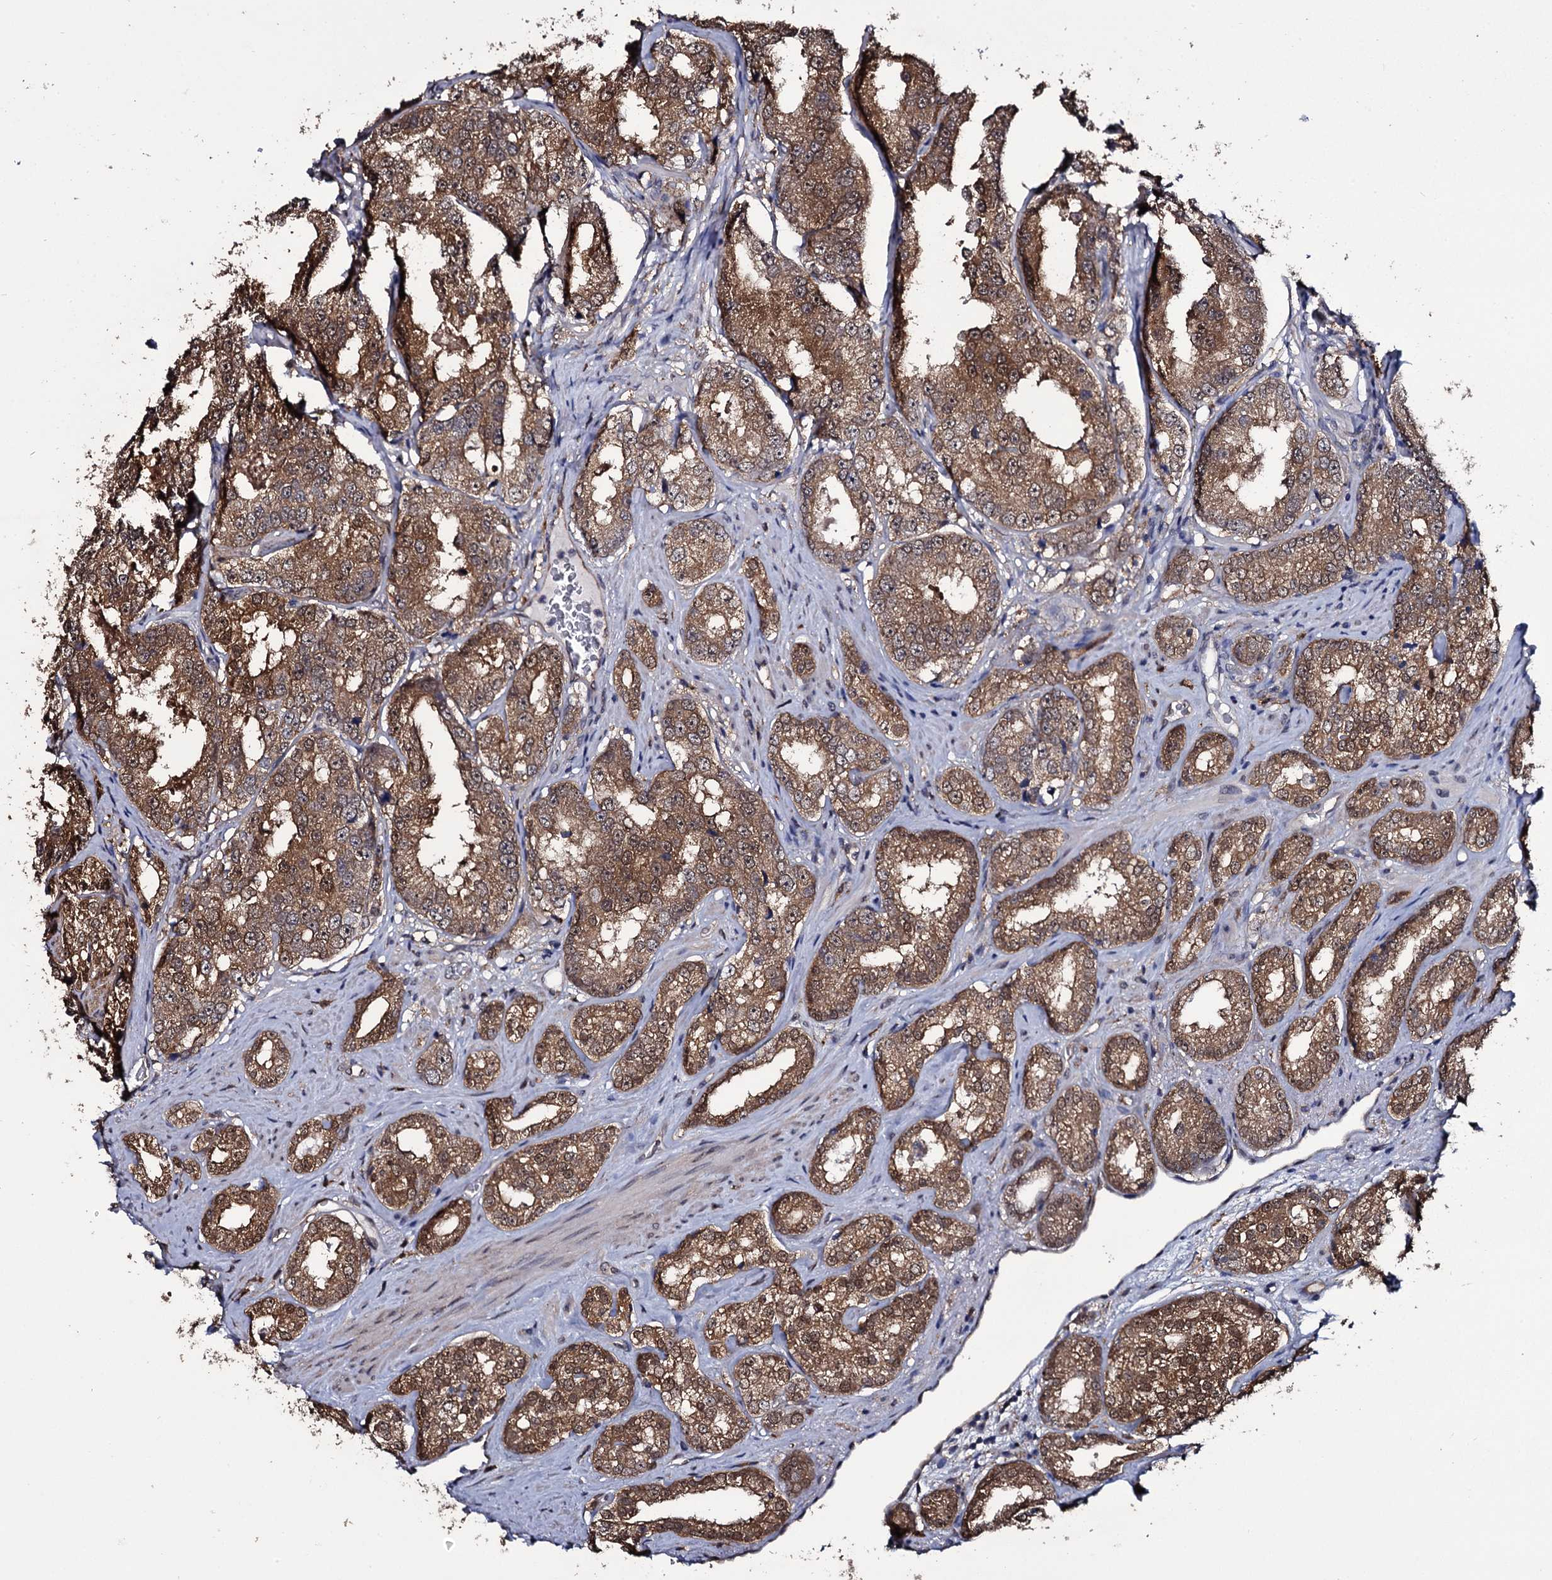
{"staining": {"intensity": "moderate", "quantity": ">75%", "location": "cytoplasmic/membranous"}, "tissue": "prostate cancer", "cell_type": "Tumor cells", "image_type": "cancer", "snomed": [{"axis": "morphology", "description": "Normal tissue, NOS"}, {"axis": "morphology", "description": "Adenocarcinoma, High grade"}, {"axis": "topography", "description": "Prostate"}], "caption": "IHC (DAB (3,3'-diaminobenzidine)) staining of high-grade adenocarcinoma (prostate) reveals moderate cytoplasmic/membranous protein staining in about >75% of tumor cells.", "gene": "CRYL1", "patient": {"sex": "male", "age": 83}}